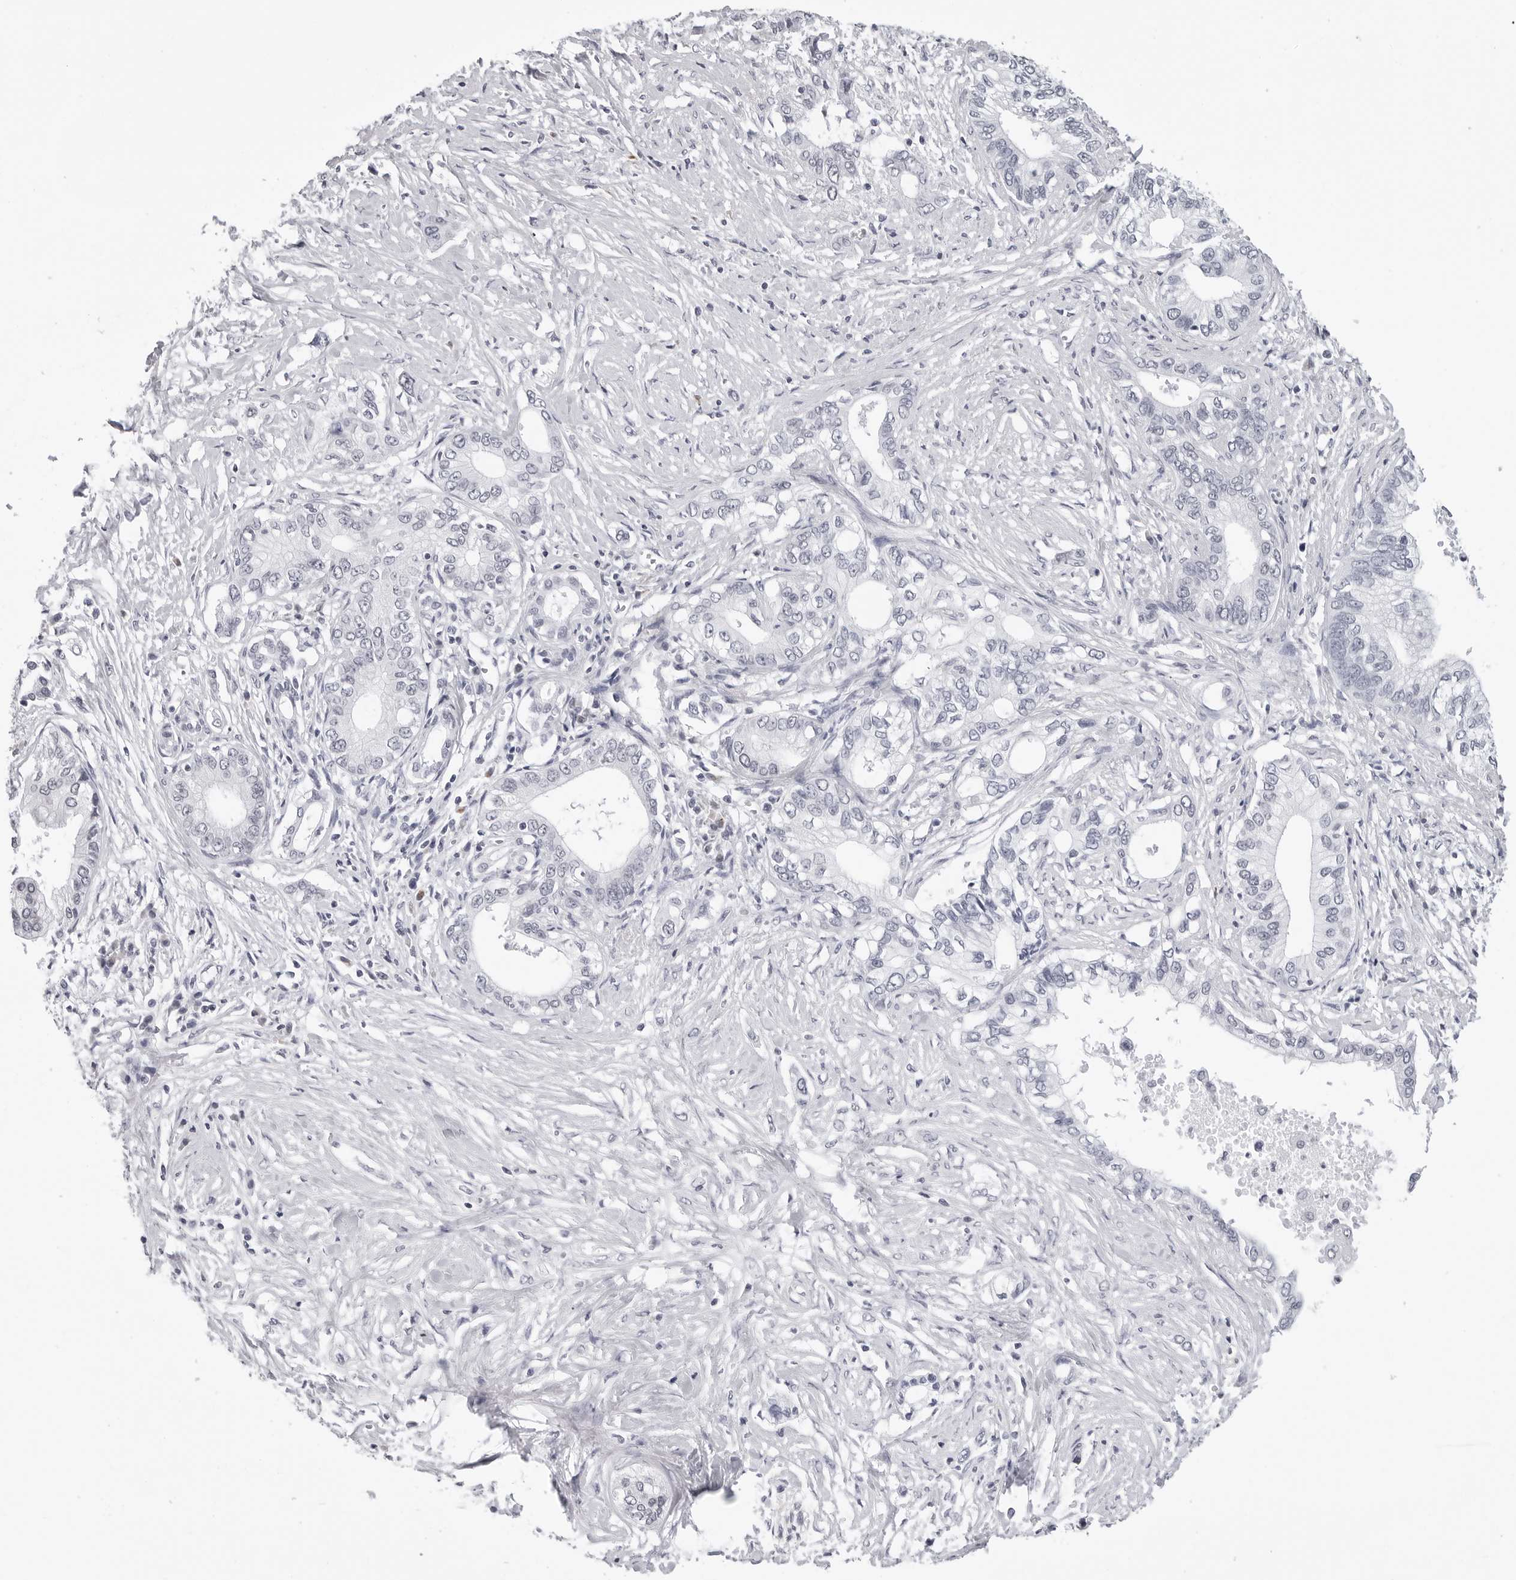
{"staining": {"intensity": "negative", "quantity": "none", "location": "none"}, "tissue": "pancreatic cancer", "cell_type": "Tumor cells", "image_type": "cancer", "snomed": [{"axis": "morphology", "description": "Normal tissue, NOS"}, {"axis": "morphology", "description": "Adenocarcinoma, NOS"}, {"axis": "topography", "description": "Pancreas"}, {"axis": "topography", "description": "Peripheral nerve tissue"}], "caption": "Micrograph shows no protein expression in tumor cells of pancreatic cancer (adenocarcinoma) tissue.", "gene": "GNL2", "patient": {"sex": "male", "age": 59}}